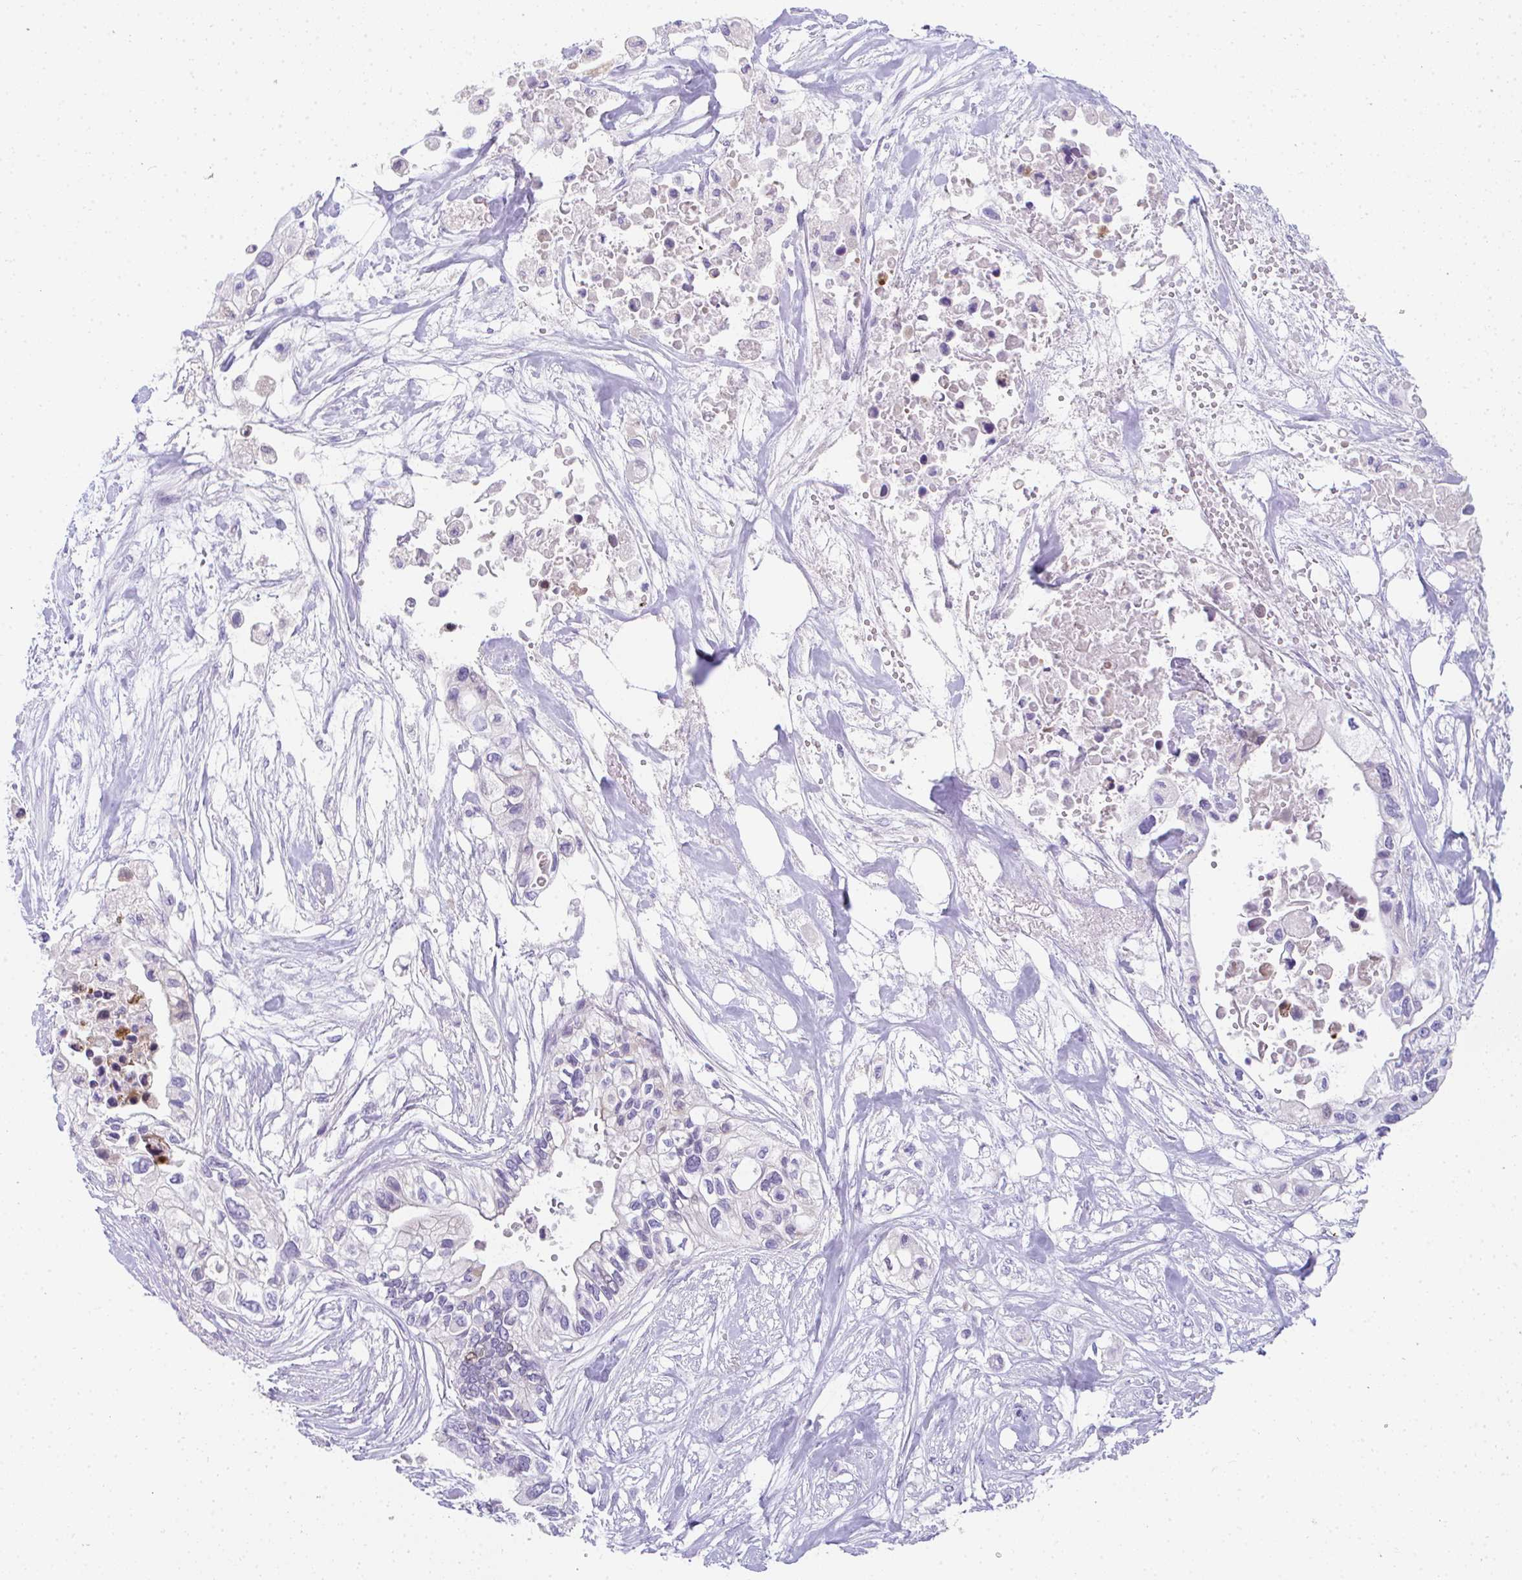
{"staining": {"intensity": "negative", "quantity": "none", "location": "none"}, "tissue": "pancreatic cancer", "cell_type": "Tumor cells", "image_type": "cancer", "snomed": [{"axis": "morphology", "description": "Adenocarcinoma, NOS"}, {"axis": "topography", "description": "Pancreas"}], "caption": "High power microscopy micrograph of an IHC image of pancreatic cancer (adenocarcinoma), revealing no significant staining in tumor cells.", "gene": "TTC30B", "patient": {"sex": "female", "age": 63}}